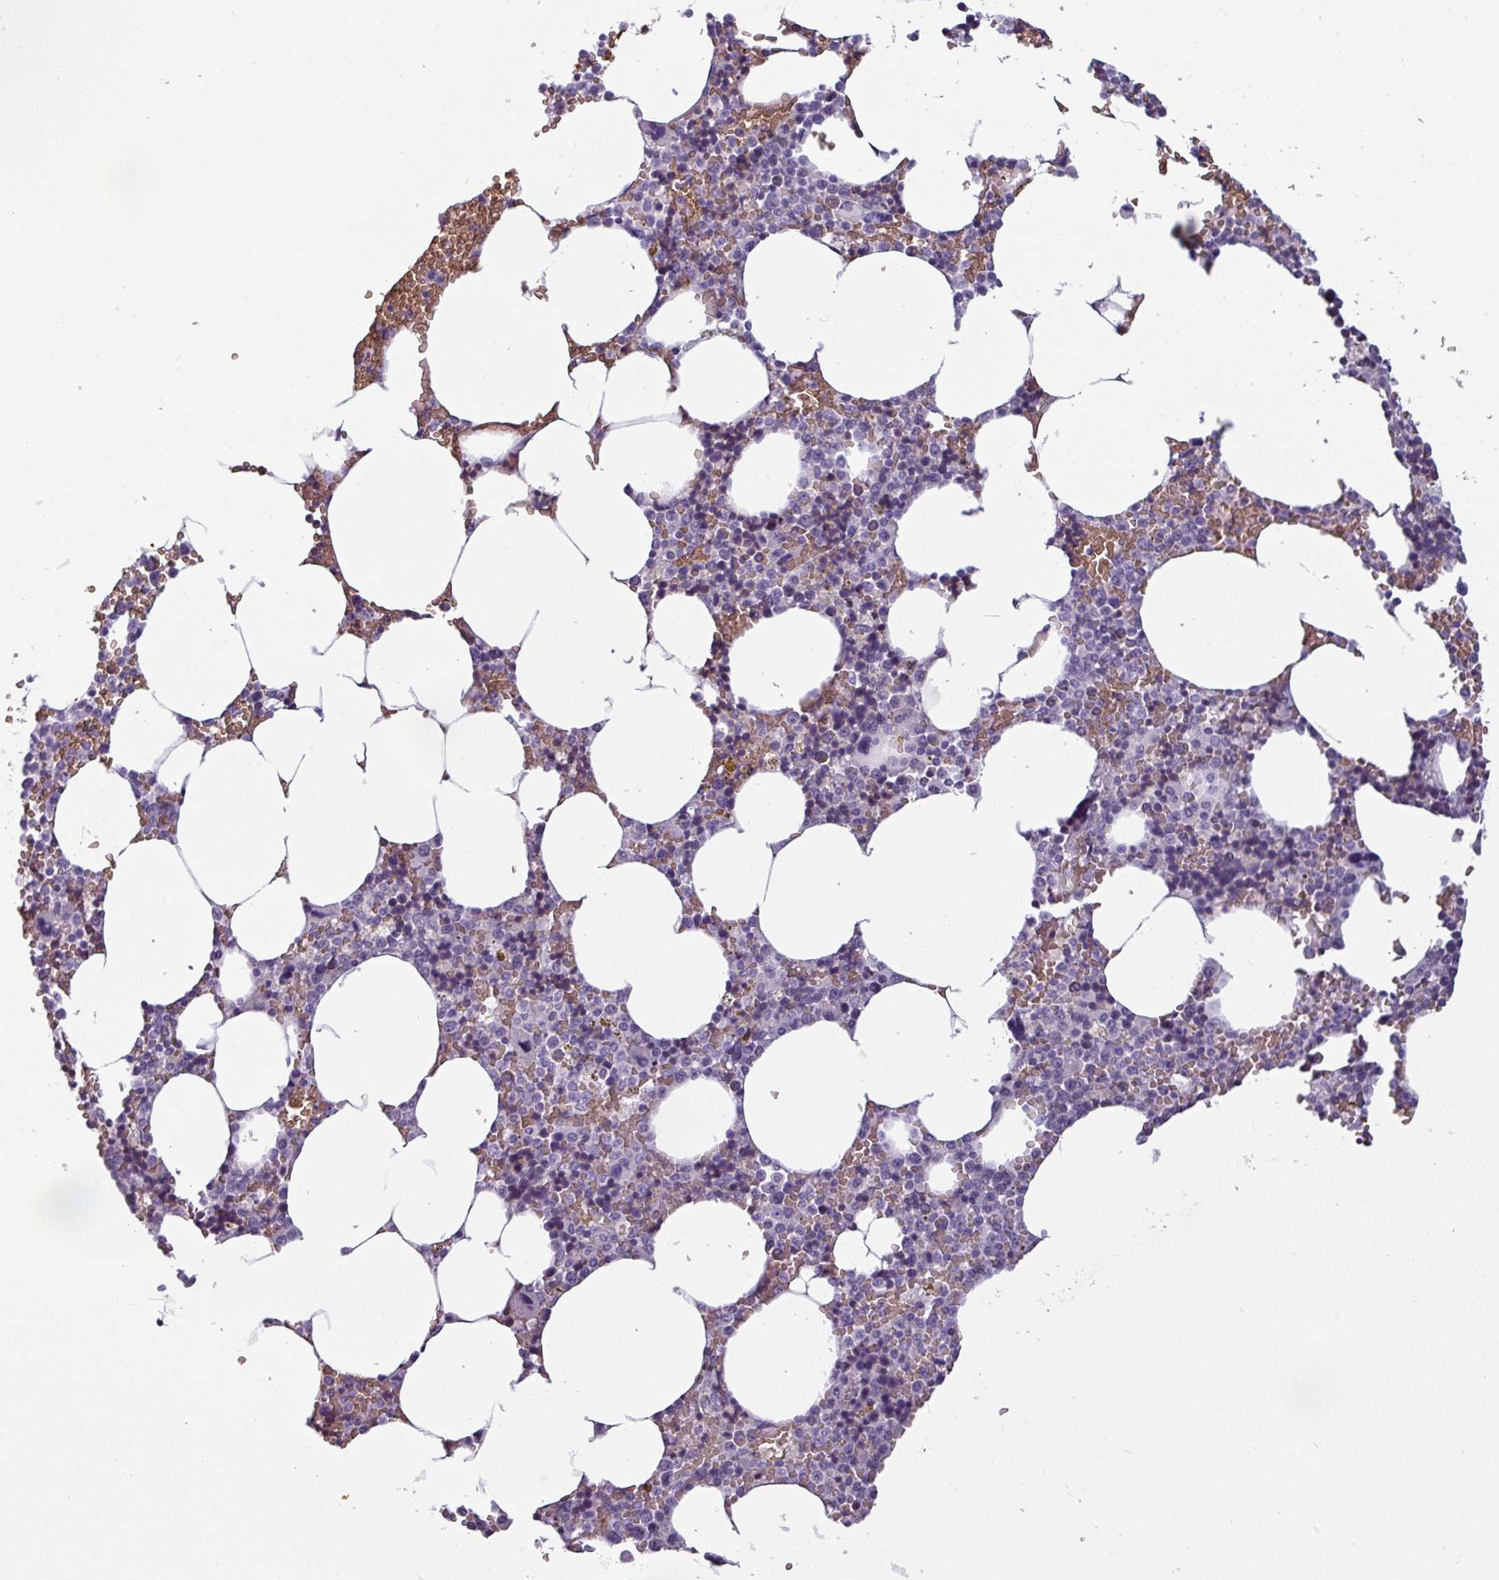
{"staining": {"intensity": "negative", "quantity": "none", "location": "none"}, "tissue": "bone marrow", "cell_type": "Hematopoietic cells", "image_type": "normal", "snomed": [{"axis": "morphology", "description": "Normal tissue, NOS"}, {"axis": "topography", "description": "Bone marrow"}], "caption": "High power microscopy micrograph of an IHC image of benign bone marrow, revealing no significant positivity in hematopoietic cells.", "gene": "AREL1", "patient": {"sex": "male", "age": 70}}